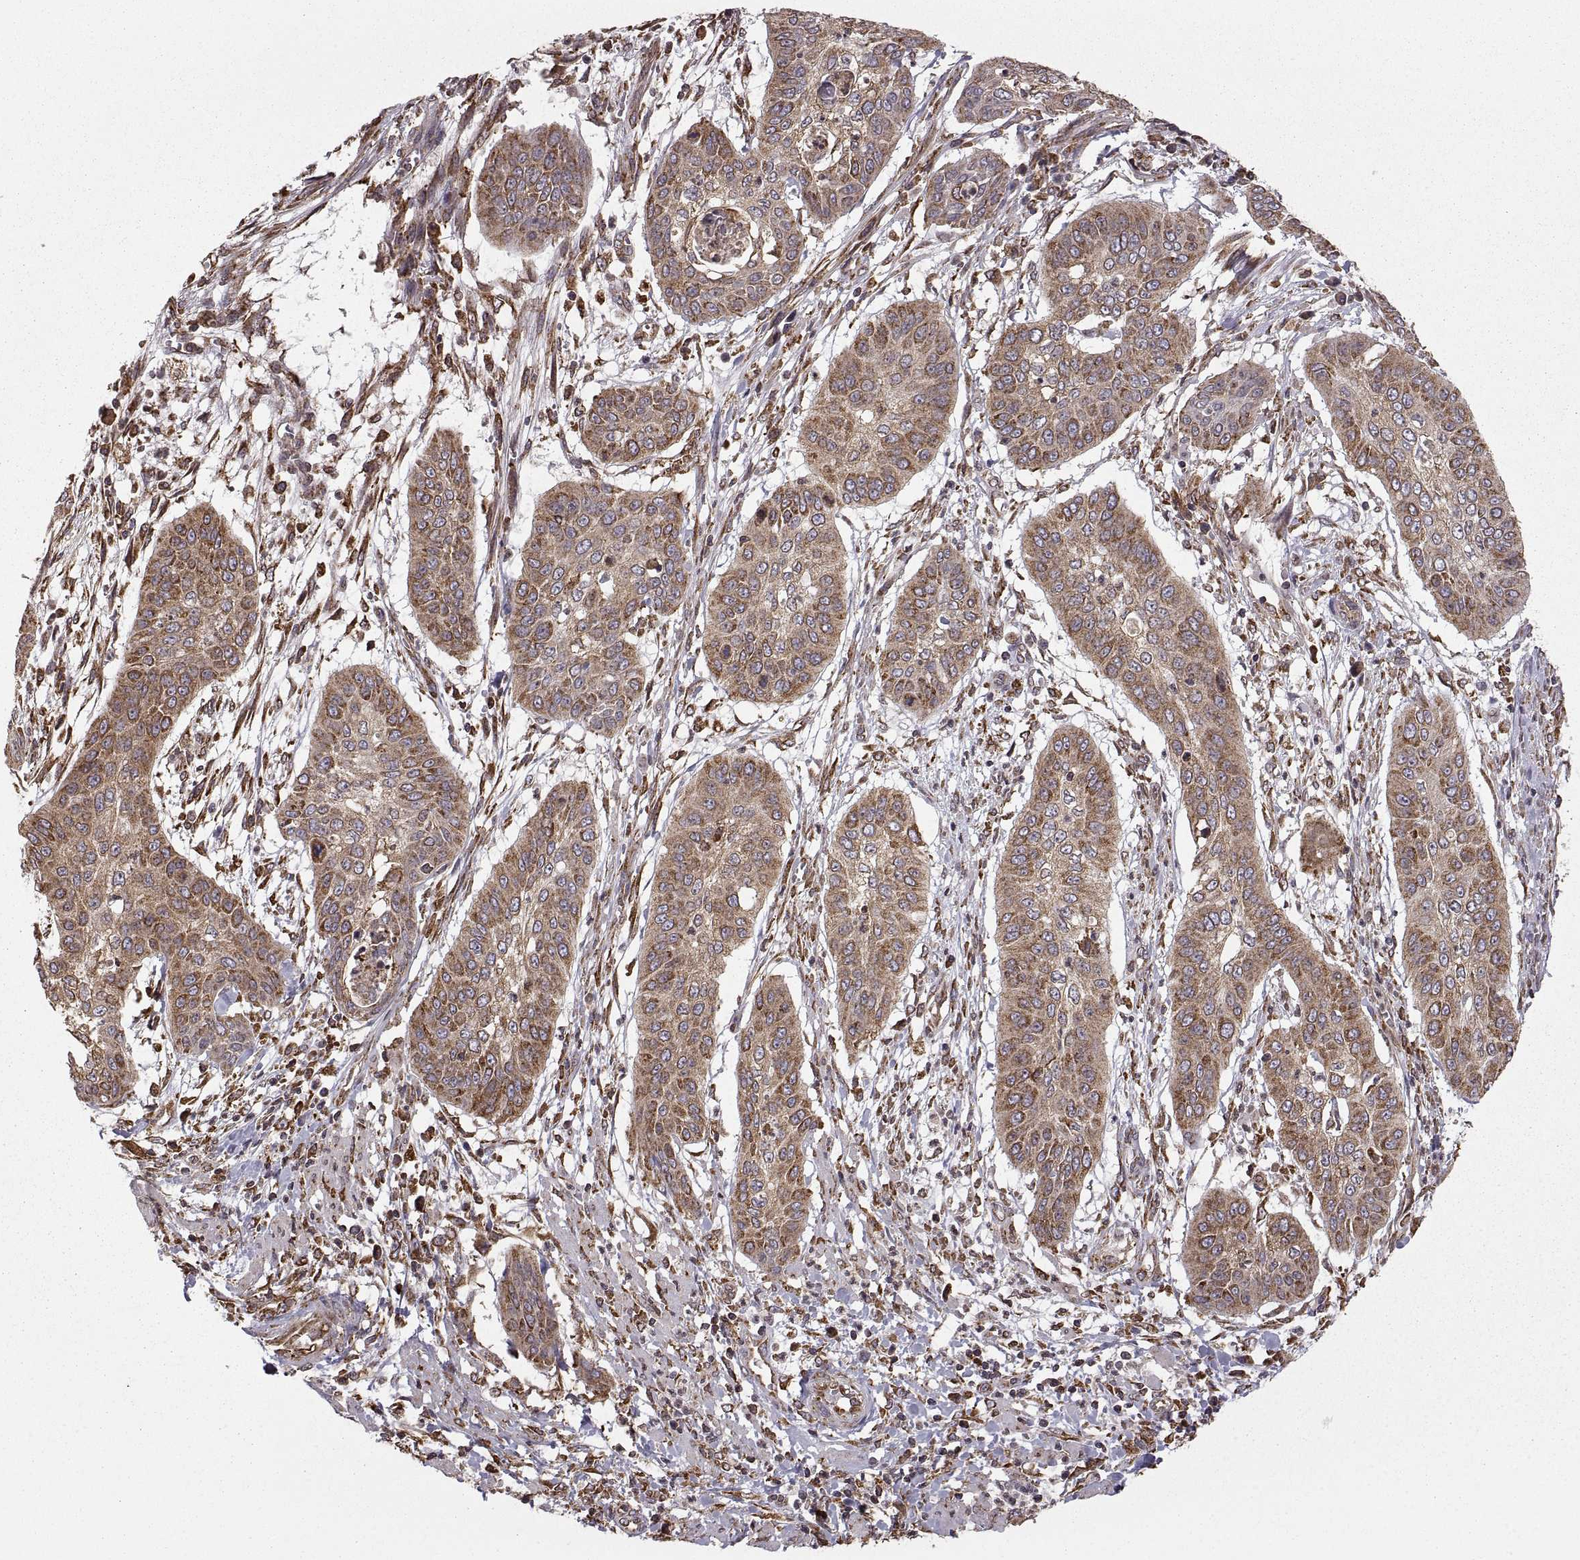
{"staining": {"intensity": "moderate", "quantity": "<25%", "location": "cytoplasmic/membranous"}, "tissue": "cervical cancer", "cell_type": "Tumor cells", "image_type": "cancer", "snomed": [{"axis": "morphology", "description": "Squamous cell carcinoma, NOS"}, {"axis": "topography", "description": "Cervix"}], "caption": "Human cervical cancer (squamous cell carcinoma) stained with a protein marker shows moderate staining in tumor cells.", "gene": "PDIA3", "patient": {"sex": "female", "age": 39}}